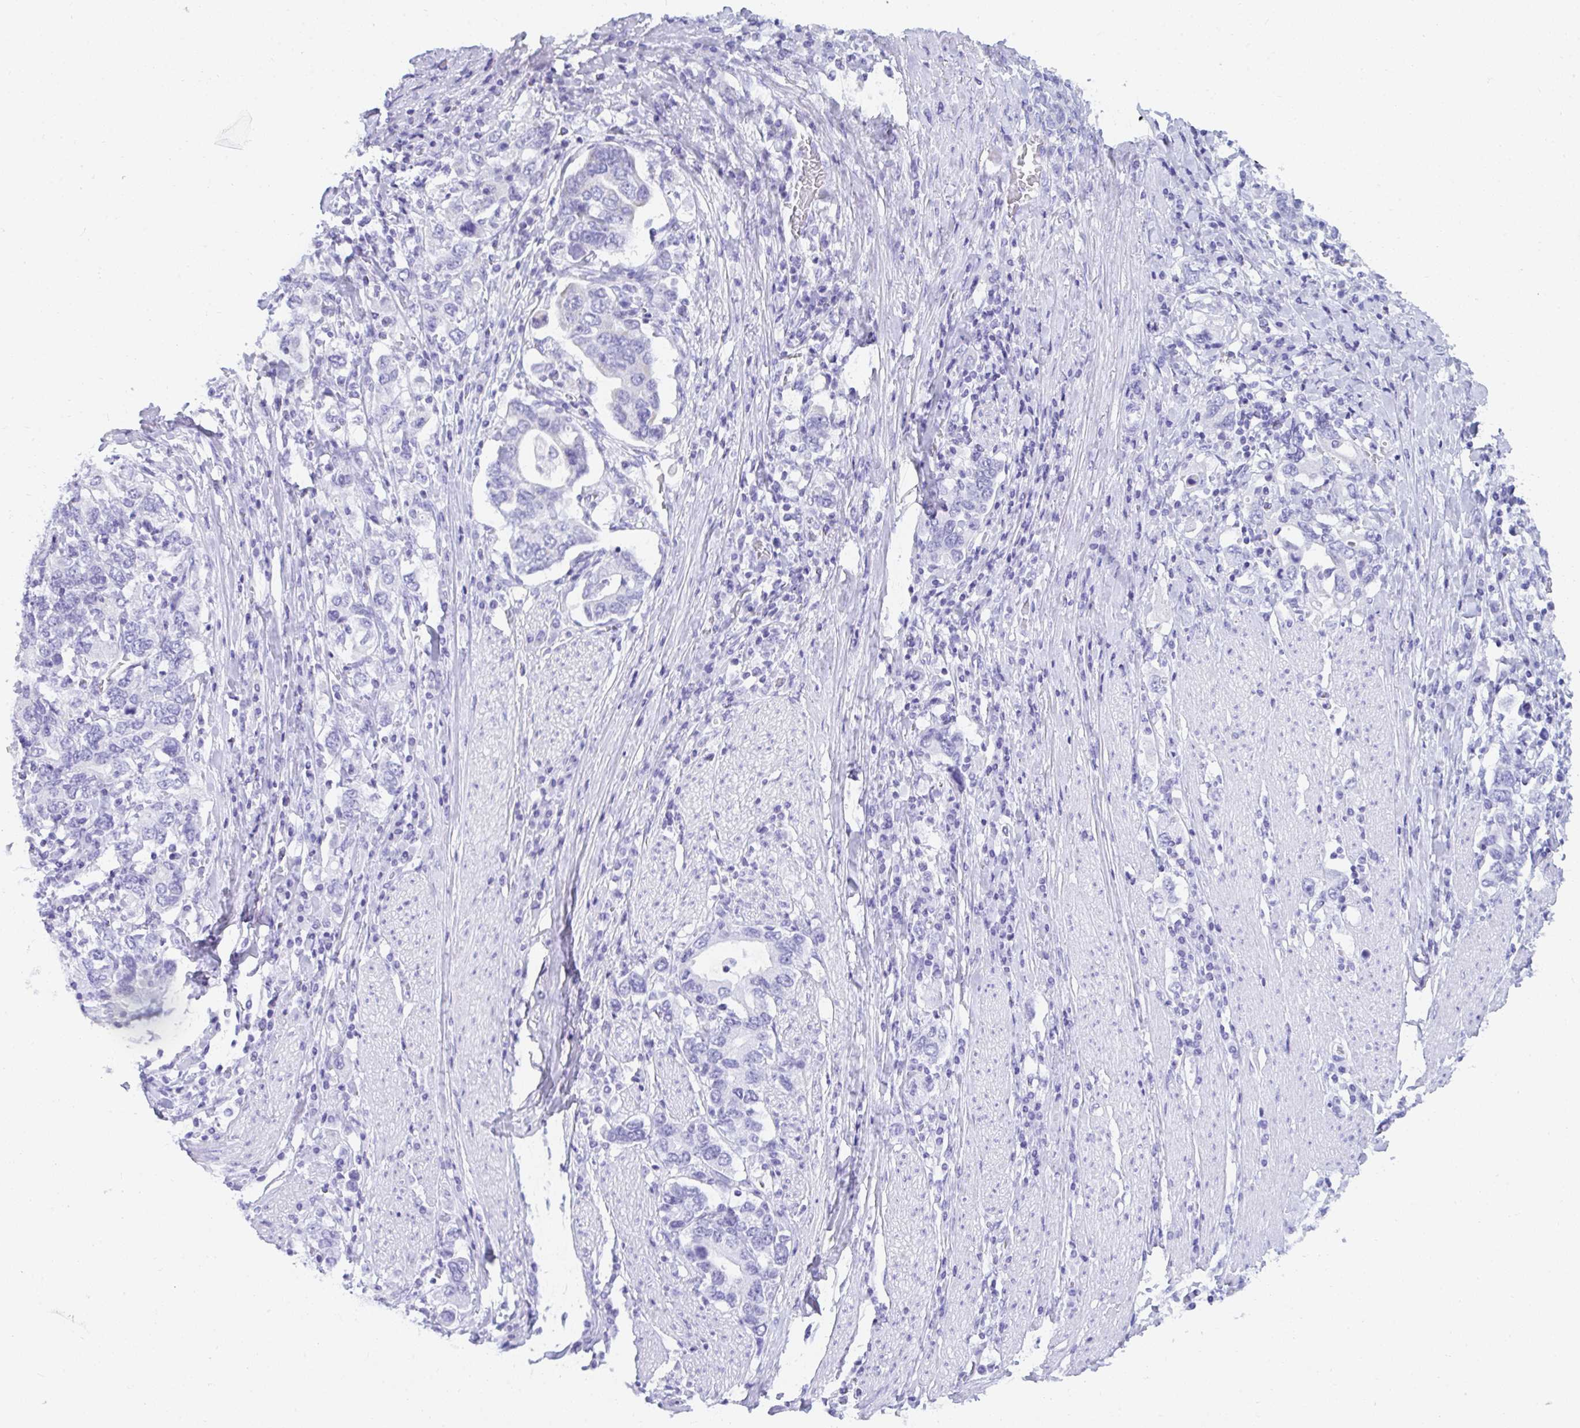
{"staining": {"intensity": "negative", "quantity": "none", "location": "none"}, "tissue": "stomach cancer", "cell_type": "Tumor cells", "image_type": "cancer", "snomed": [{"axis": "morphology", "description": "Adenocarcinoma, NOS"}, {"axis": "topography", "description": "Stomach, upper"}, {"axis": "topography", "description": "Stomach"}], "caption": "IHC of stomach cancer exhibits no positivity in tumor cells.", "gene": "PC", "patient": {"sex": "male", "age": 62}}